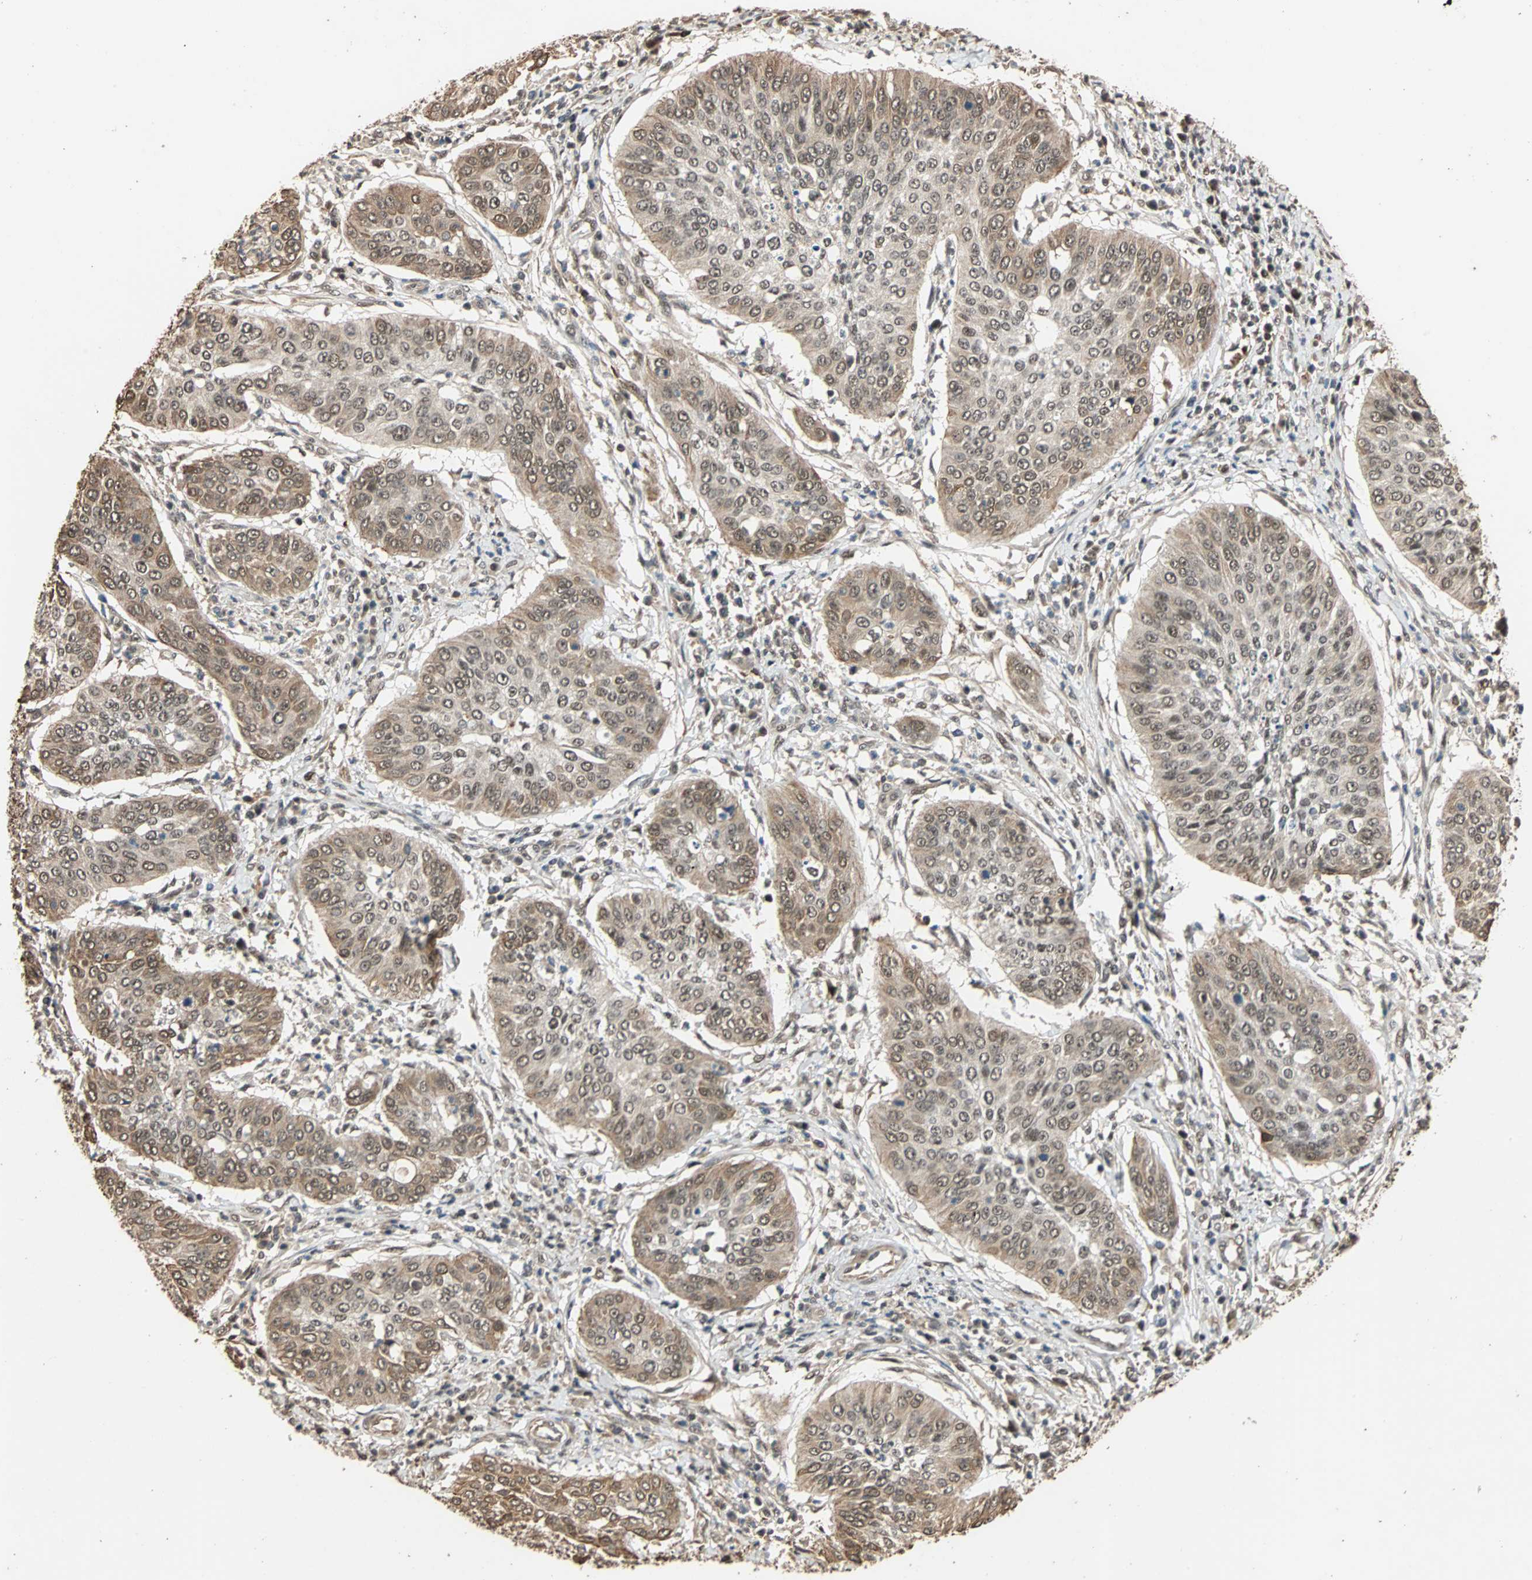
{"staining": {"intensity": "weak", "quantity": ">75%", "location": "cytoplasmic/membranous,nuclear"}, "tissue": "cervical cancer", "cell_type": "Tumor cells", "image_type": "cancer", "snomed": [{"axis": "morphology", "description": "Normal tissue, NOS"}, {"axis": "morphology", "description": "Squamous cell carcinoma, NOS"}, {"axis": "topography", "description": "Cervix"}], "caption": "A brown stain highlights weak cytoplasmic/membranous and nuclear positivity of a protein in squamous cell carcinoma (cervical) tumor cells. (DAB = brown stain, brightfield microscopy at high magnification).", "gene": "CDC5L", "patient": {"sex": "female", "age": 39}}